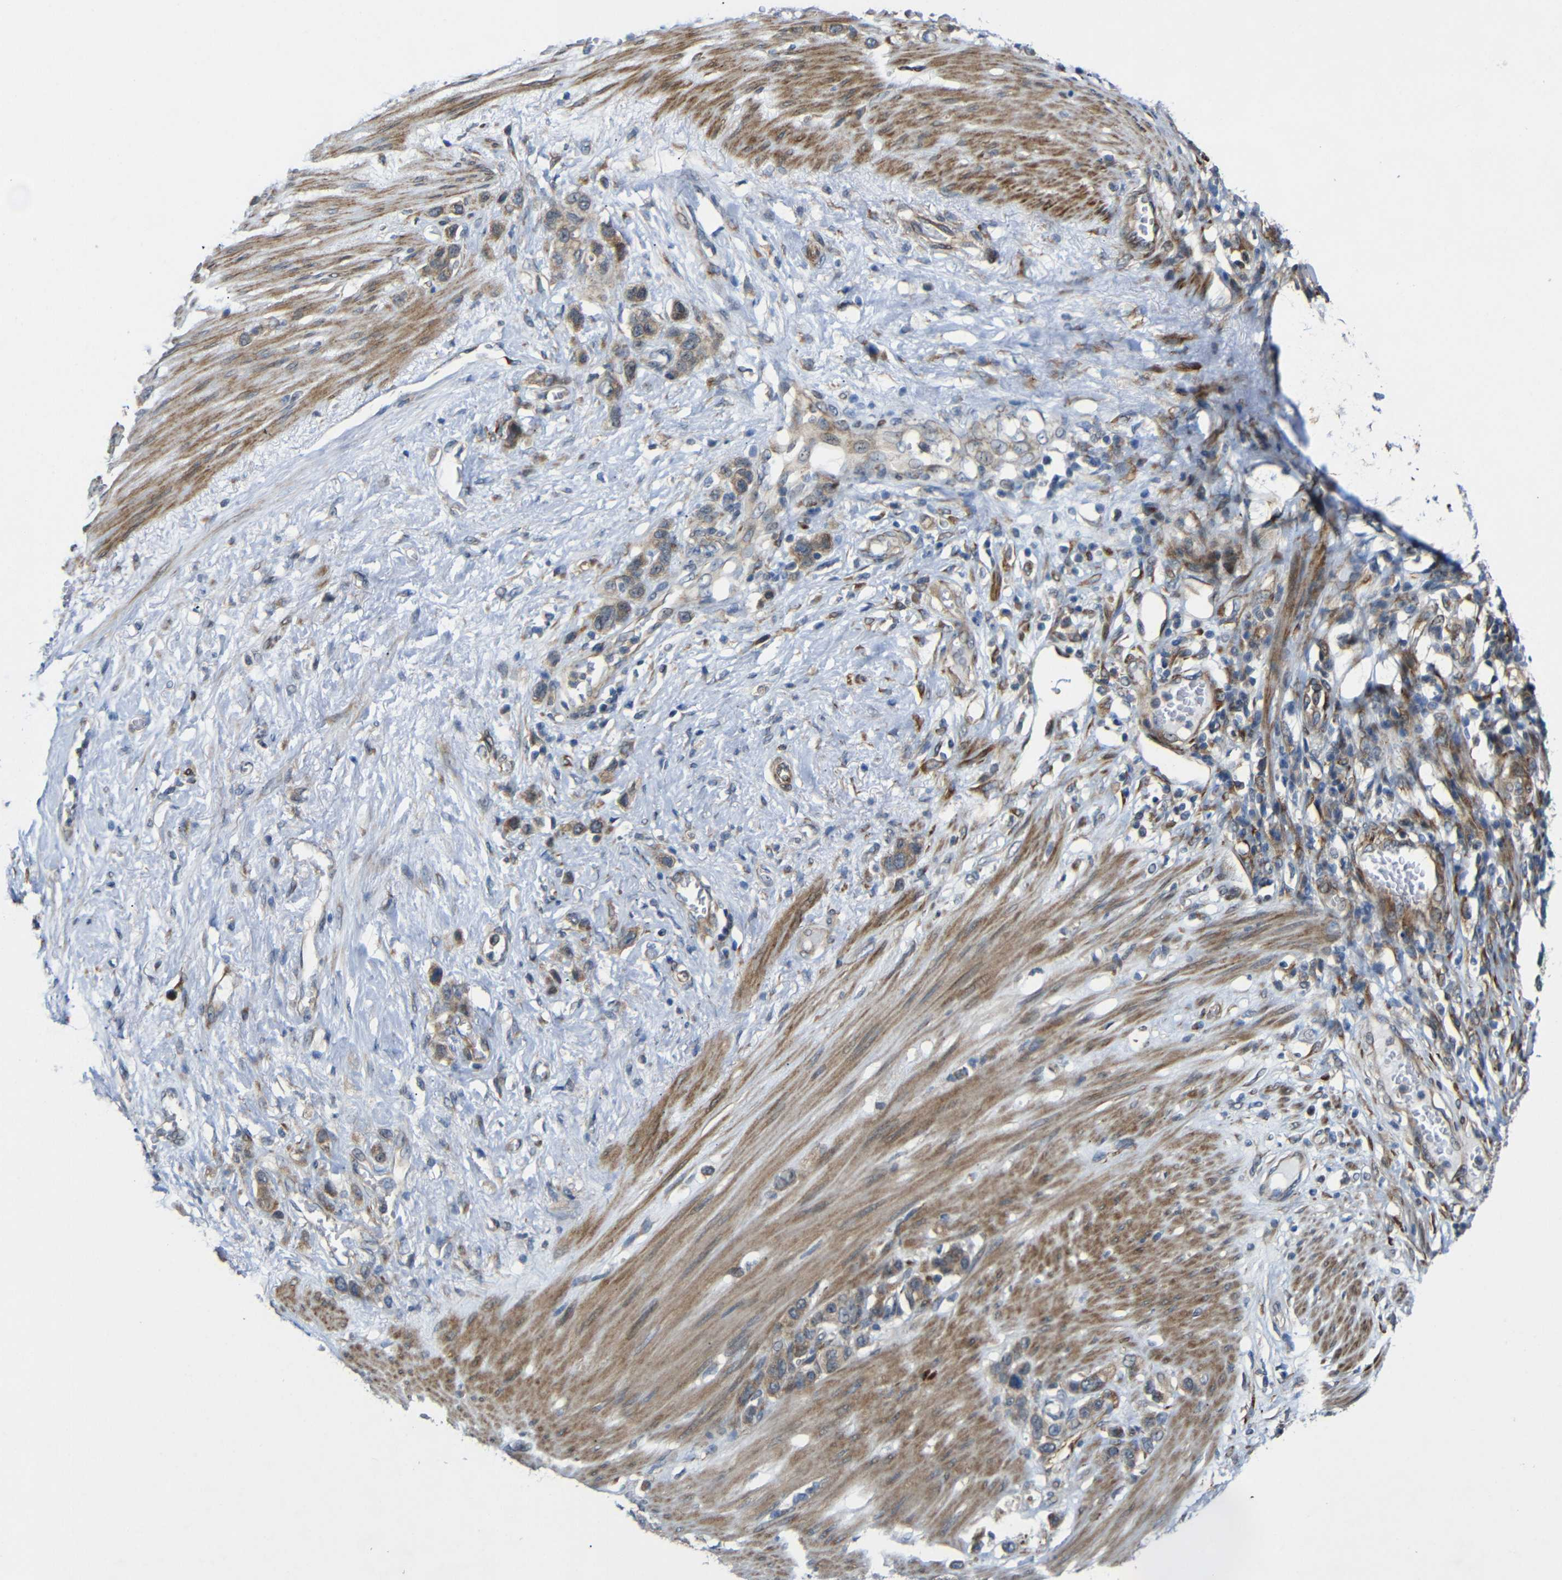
{"staining": {"intensity": "moderate", "quantity": ">75%", "location": "cytoplasmic/membranous"}, "tissue": "stomach cancer", "cell_type": "Tumor cells", "image_type": "cancer", "snomed": [{"axis": "morphology", "description": "Adenocarcinoma, NOS"}, {"axis": "morphology", "description": "Adenocarcinoma, High grade"}, {"axis": "topography", "description": "Stomach, upper"}, {"axis": "topography", "description": "Stomach, lower"}], "caption": "Immunohistochemical staining of human stomach cancer (adenocarcinoma (high-grade)) displays medium levels of moderate cytoplasmic/membranous protein expression in approximately >75% of tumor cells.", "gene": "P3H2", "patient": {"sex": "female", "age": 65}}